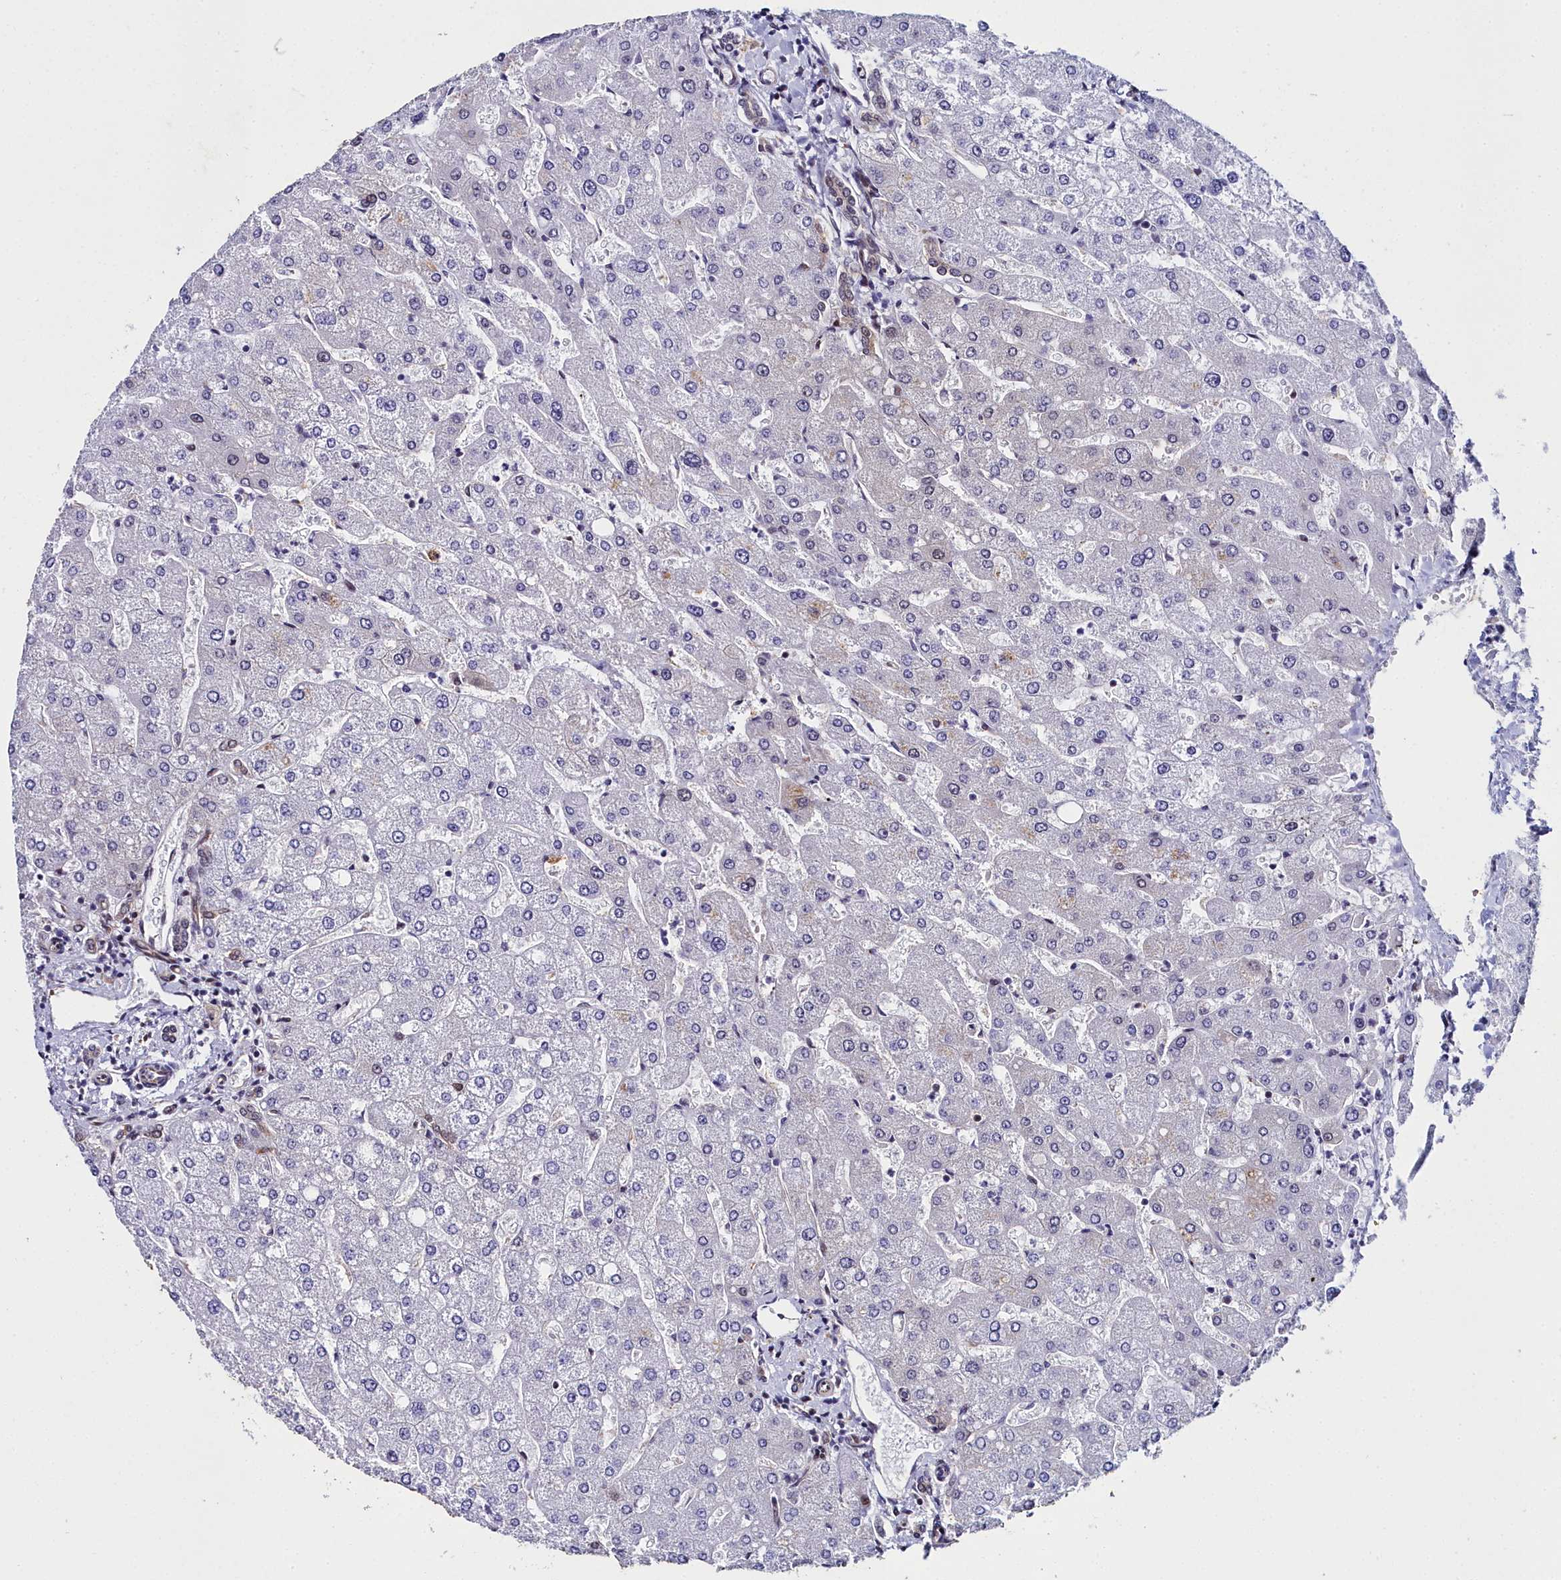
{"staining": {"intensity": "weak", "quantity": "25%-75%", "location": "cytoplasmic/membranous,nuclear"}, "tissue": "liver", "cell_type": "Cholangiocytes", "image_type": "normal", "snomed": [{"axis": "morphology", "description": "Normal tissue, NOS"}, {"axis": "topography", "description": "Liver"}], "caption": "Immunohistochemistry of benign human liver exhibits low levels of weak cytoplasmic/membranous,nuclear staining in about 25%-75% of cholangiocytes. (DAB = brown stain, brightfield microscopy at high magnification).", "gene": "CCDC97", "patient": {"sex": "male", "age": 55}}